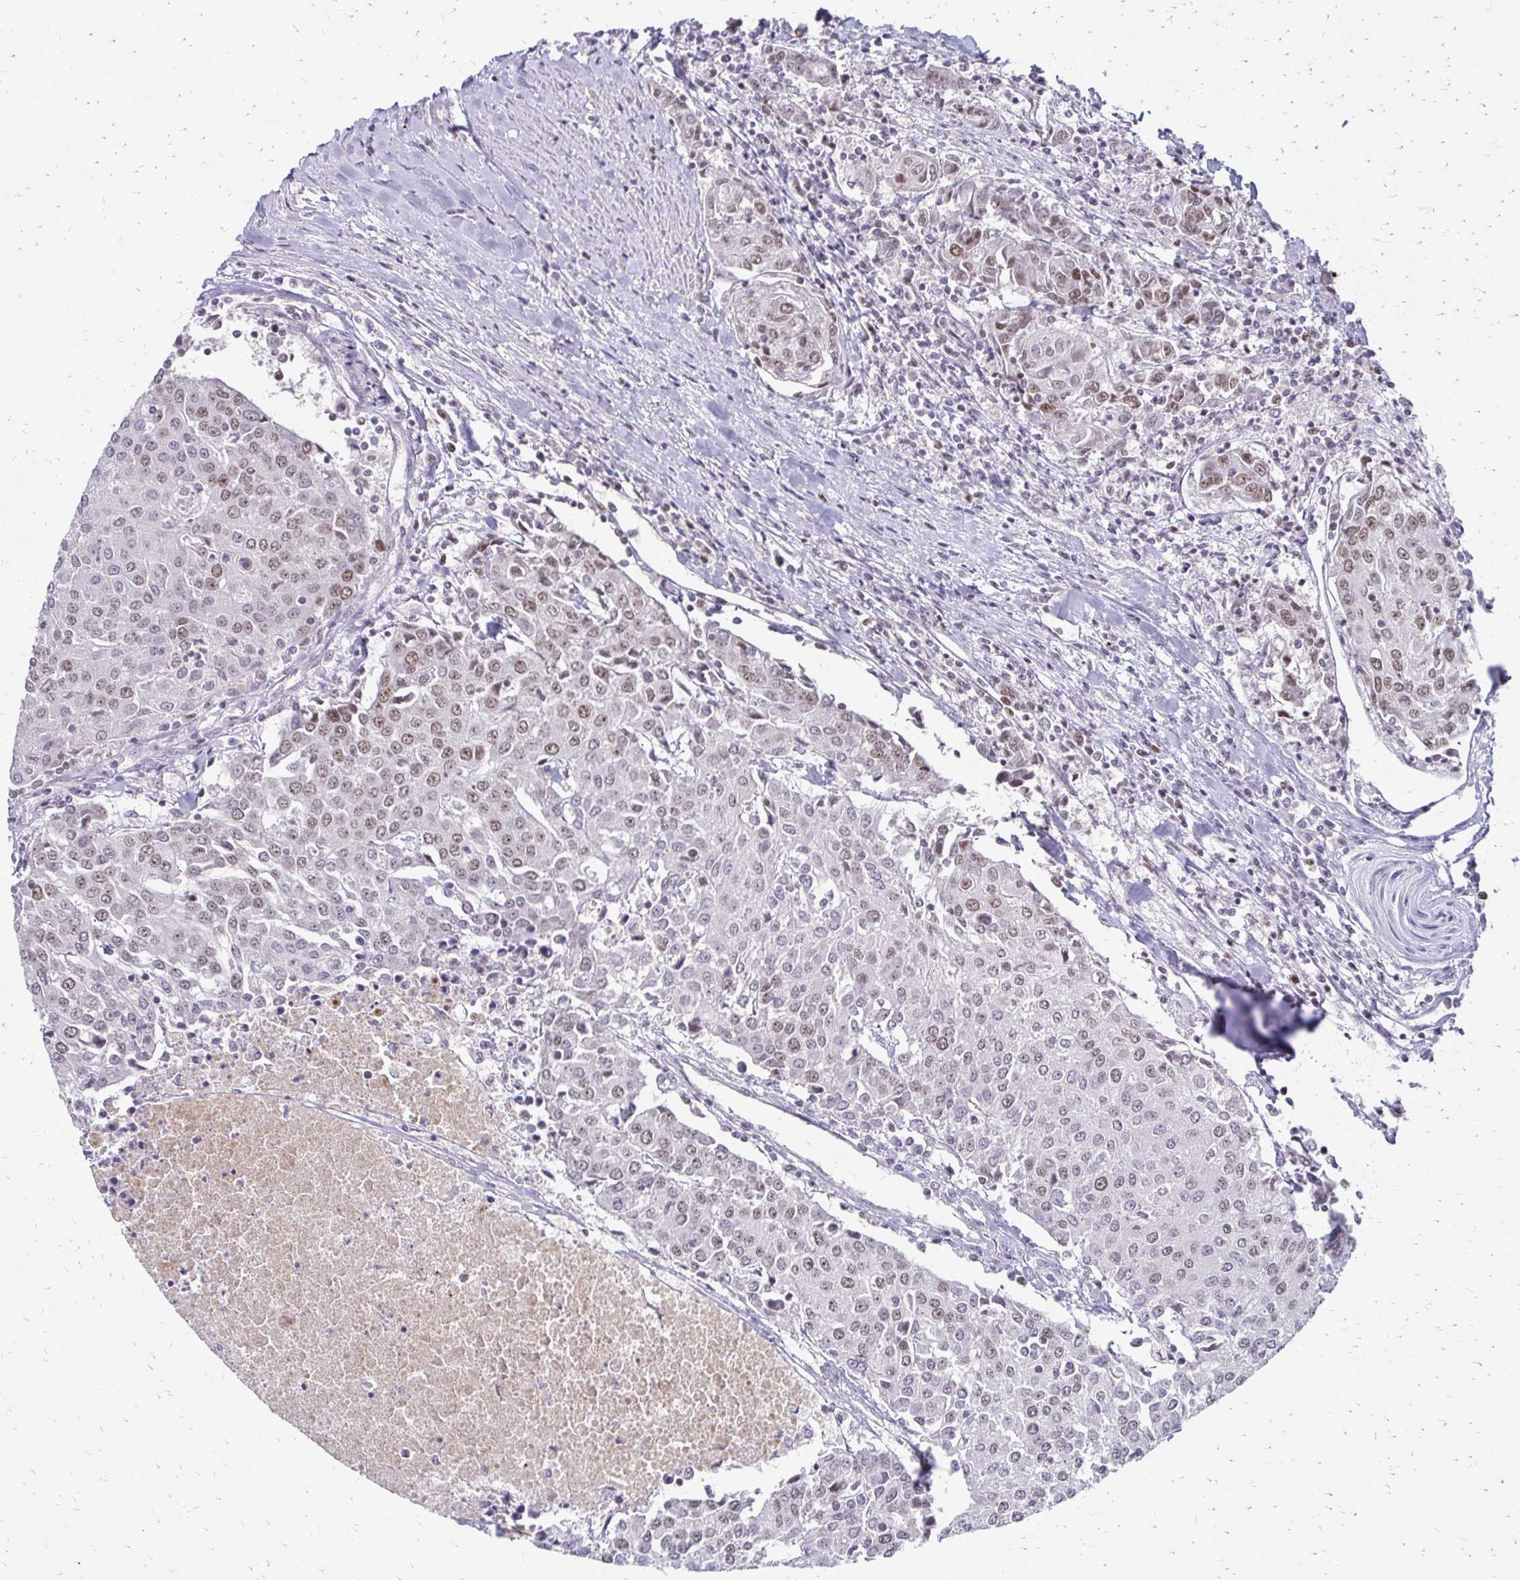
{"staining": {"intensity": "weak", "quantity": ">75%", "location": "nuclear"}, "tissue": "urothelial cancer", "cell_type": "Tumor cells", "image_type": "cancer", "snomed": [{"axis": "morphology", "description": "Urothelial carcinoma, High grade"}, {"axis": "topography", "description": "Urinary bladder"}], "caption": "Immunohistochemical staining of urothelial cancer exhibits low levels of weak nuclear expression in approximately >75% of tumor cells.", "gene": "EED", "patient": {"sex": "female", "age": 85}}